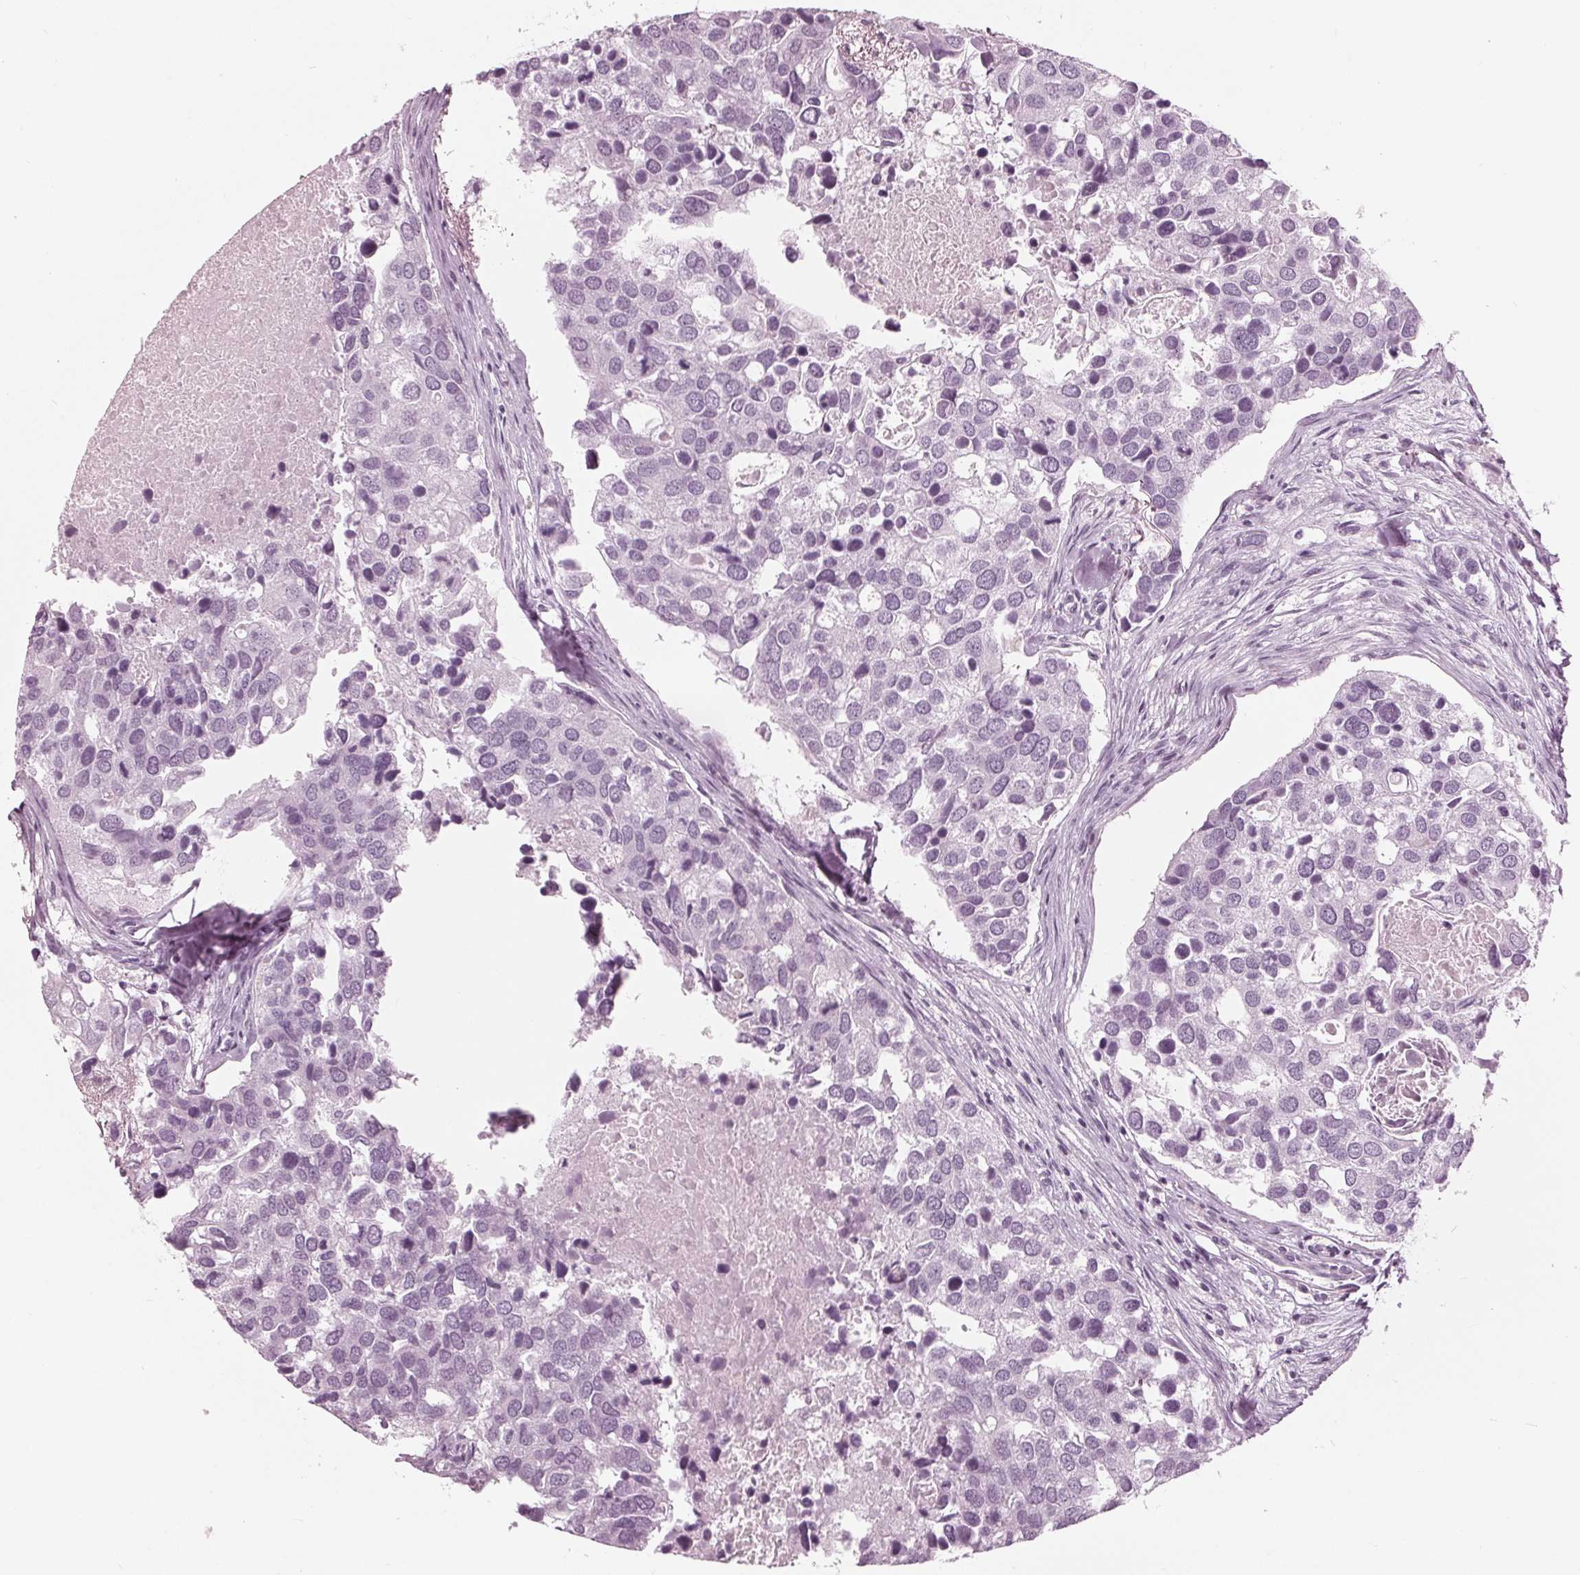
{"staining": {"intensity": "negative", "quantity": "none", "location": "none"}, "tissue": "breast cancer", "cell_type": "Tumor cells", "image_type": "cancer", "snomed": [{"axis": "morphology", "description": "Duct carcinoma"}, {"axis": "topography", "description": "Breast"}], "caption": "Immunohistochemistry of breast cancer (intraductal carcinoma) exhibits no staining in tumor cells.", "gene": "KRT28", "patient": {"sex": "female", "age": 83}}